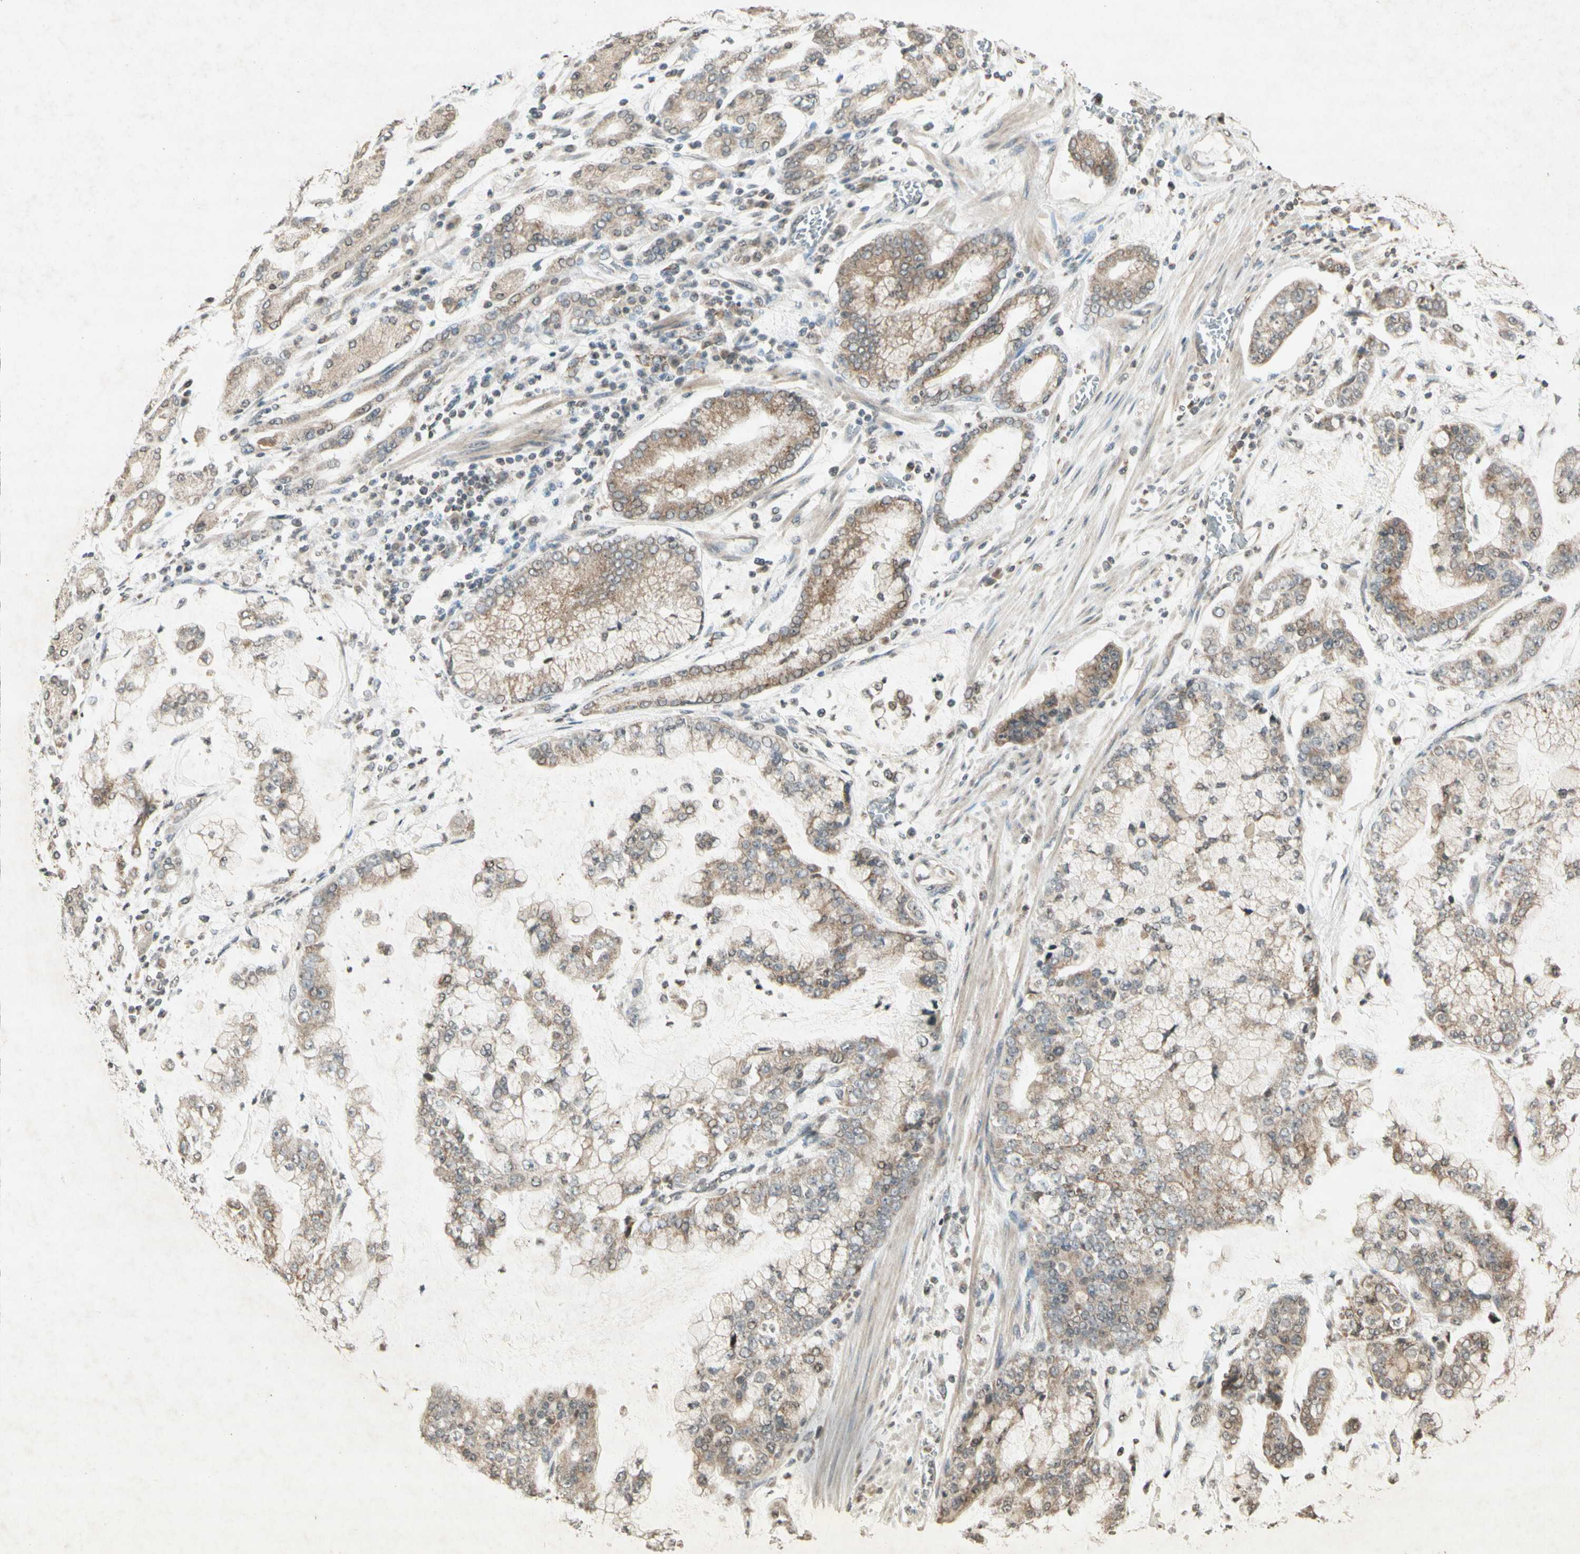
{"staining": {"intensity": "weak", "quantity": "25%-75%", "location": "cytoplasmic/membranous"}, "tissue": "stomach cancer", "cell_type": "Tumor cells", "image_type": "cancer", "snomed": [{"axis": "morphology", "description": "Normal tissue, NOS"}, {"axis": "morphology", "description": "Adenocarcinoma, NOS"}, {"axis": "topography", "description": "Stomach, upper"}, {"axis": "topography", "description": "Stomach"}], "caption": "Immunohistochemical staining of human stomach cancer (adenocarcinoma) exhibits low levels of weak cytoplasmic/membranous expression in about 25%-75% of tumor cells. The staining was performed using DAB (3,3'-diaminobenzidine), with brown indicating positive protein expression. Nuclei are stained blue with hematoxylin.", "gene": "CCNI", "patient": {"sex": "male", "age": 76}}